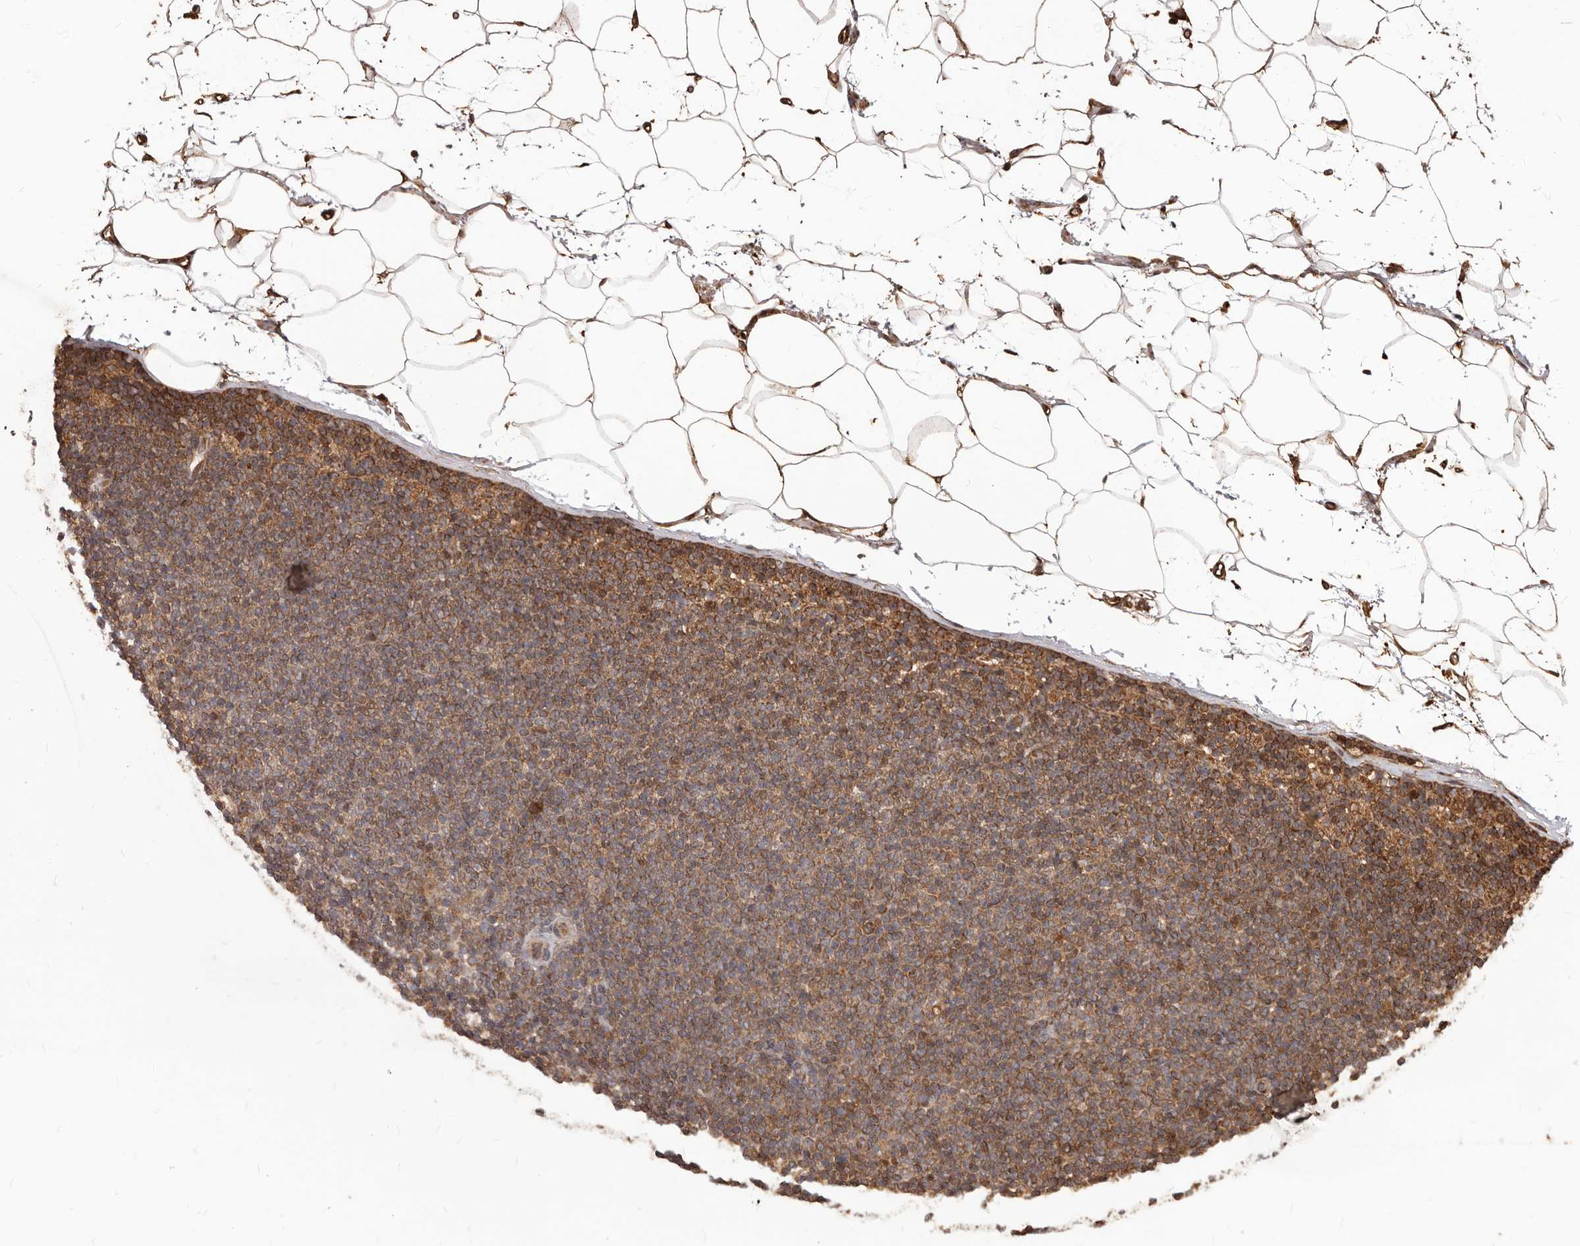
{"staining": {"intensity": "moderate", "quantity": "25%-75%", "location": "cytoplasmic/membranous"}, "tissue": "lymphoma", "cell_type": "Tumor cells", "image_type": "cancer", "snomed": [{"axis": "morphology", "description": "Malignant lymphoma, non-Hodgkin's type, Low grade"}, {"axis": "topography", "description": "Lymph node"}], "caption": "Lymphoma was stained to show a protein in brown. There is medium levels of moderate cytoplasmic/membranous staining in approximately 25%-75% of tumor cells. Immunohistochemistry (ihc) stains the protein of interest in brown and the nuclei are stained blue.", "gene": "MTO1", "patient": {"sex": "female", "age": 53}}